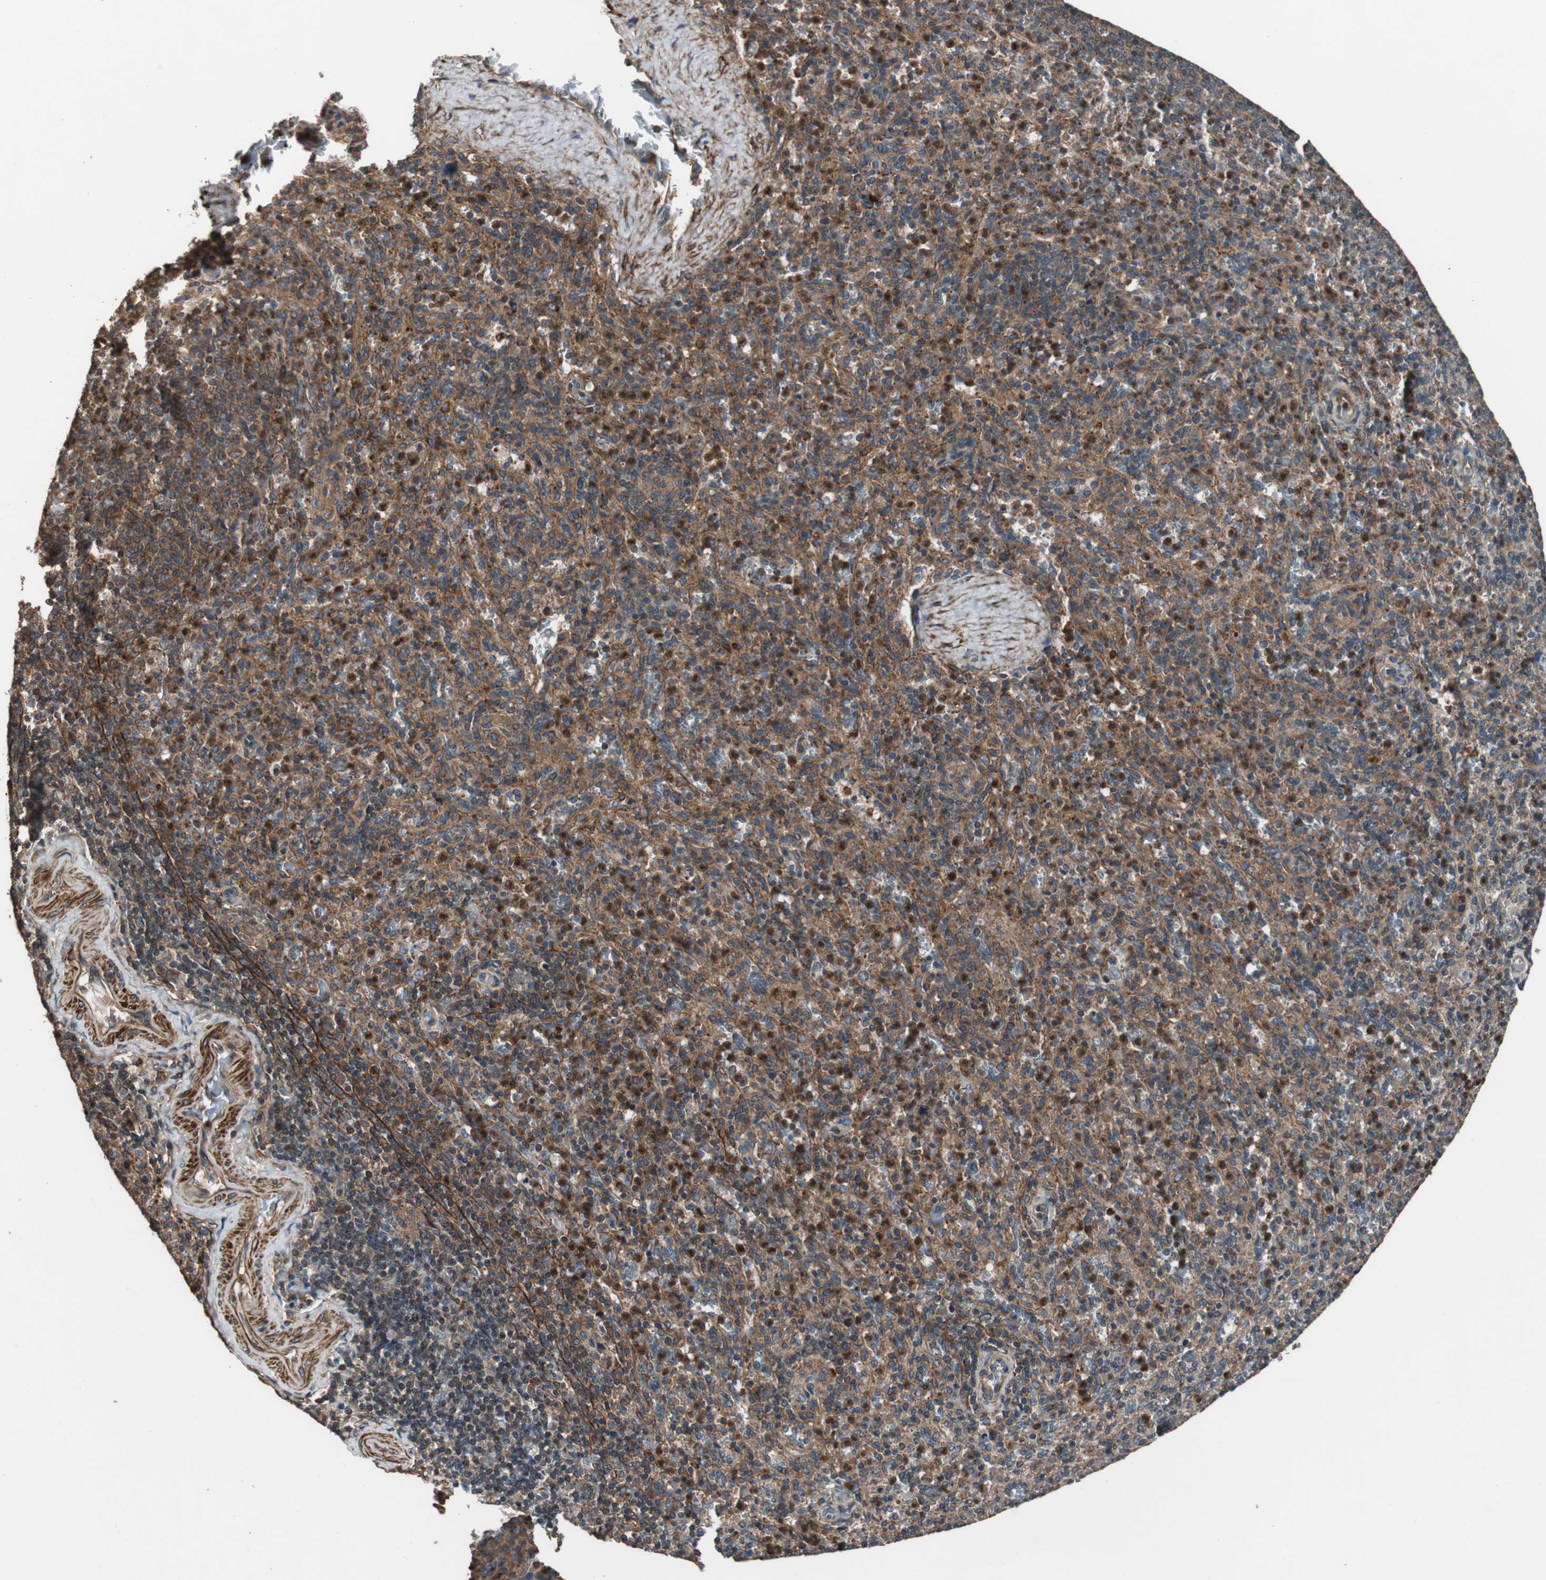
{"staining": {"intensity": "moderate", "quantity": "25%-75%", "location": "cytoplasmic/membranous,nuclear"}, "tissue": "spleen", "cell_type": "Cells in red pulp", "image_type": "normal", "snomed": [{"axis": "morphology", "description": "Normal tissue, NOS"}, {"axis": "topography", "description": "Spleen"}], "caption": "Protein expression analysis of normal human spleen reveals moderate cytoplasmic/membranous,nuclear positivity in about 25%-75% of cells in red pulp.", "gene": "PITRM1", "patient": {"sex": "male", "age": 36}}